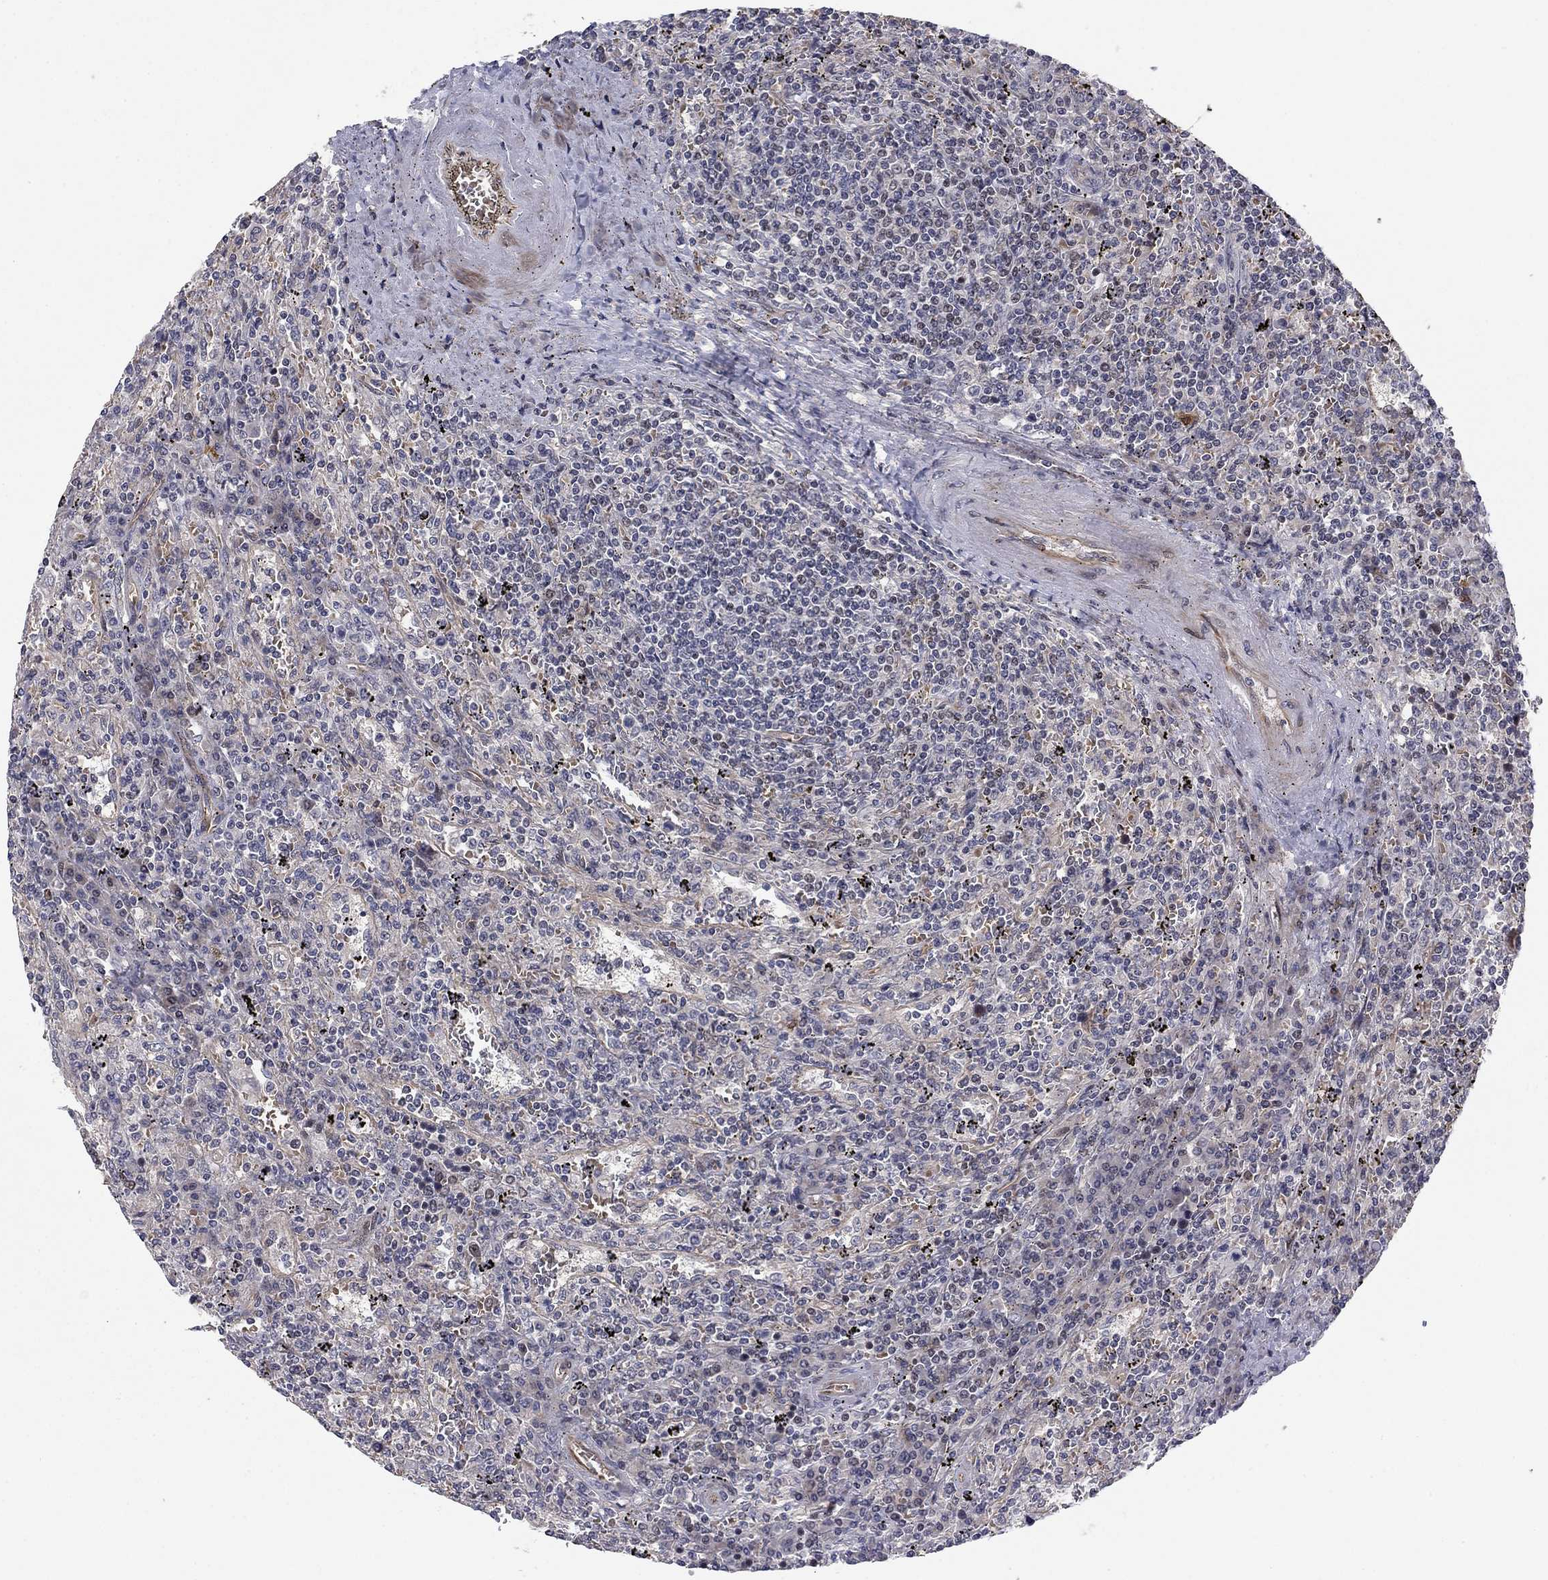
{"staining": {"intensity": "weak", "quantity": "<25%", "location": "nuclear"}, "tissue": "lymphoma", "cell_type": "Tumor cells", "image_type": "cancer", "snomed": [{"axis": "morphology", "description": "Malignant lymphoma, non-Hodgkin's type, Low grade"}, {"axis": "topography", "description": "Spleen"}], "caption": "High power microscopy photomicrograph of an IHC micrograph of low-grade malignant lymphoma, non-Hodgkin's type, revealing no significant expression in tumor cells.", "gene": "BCL11A", "patient": {"sex": "male", "age": 62}}